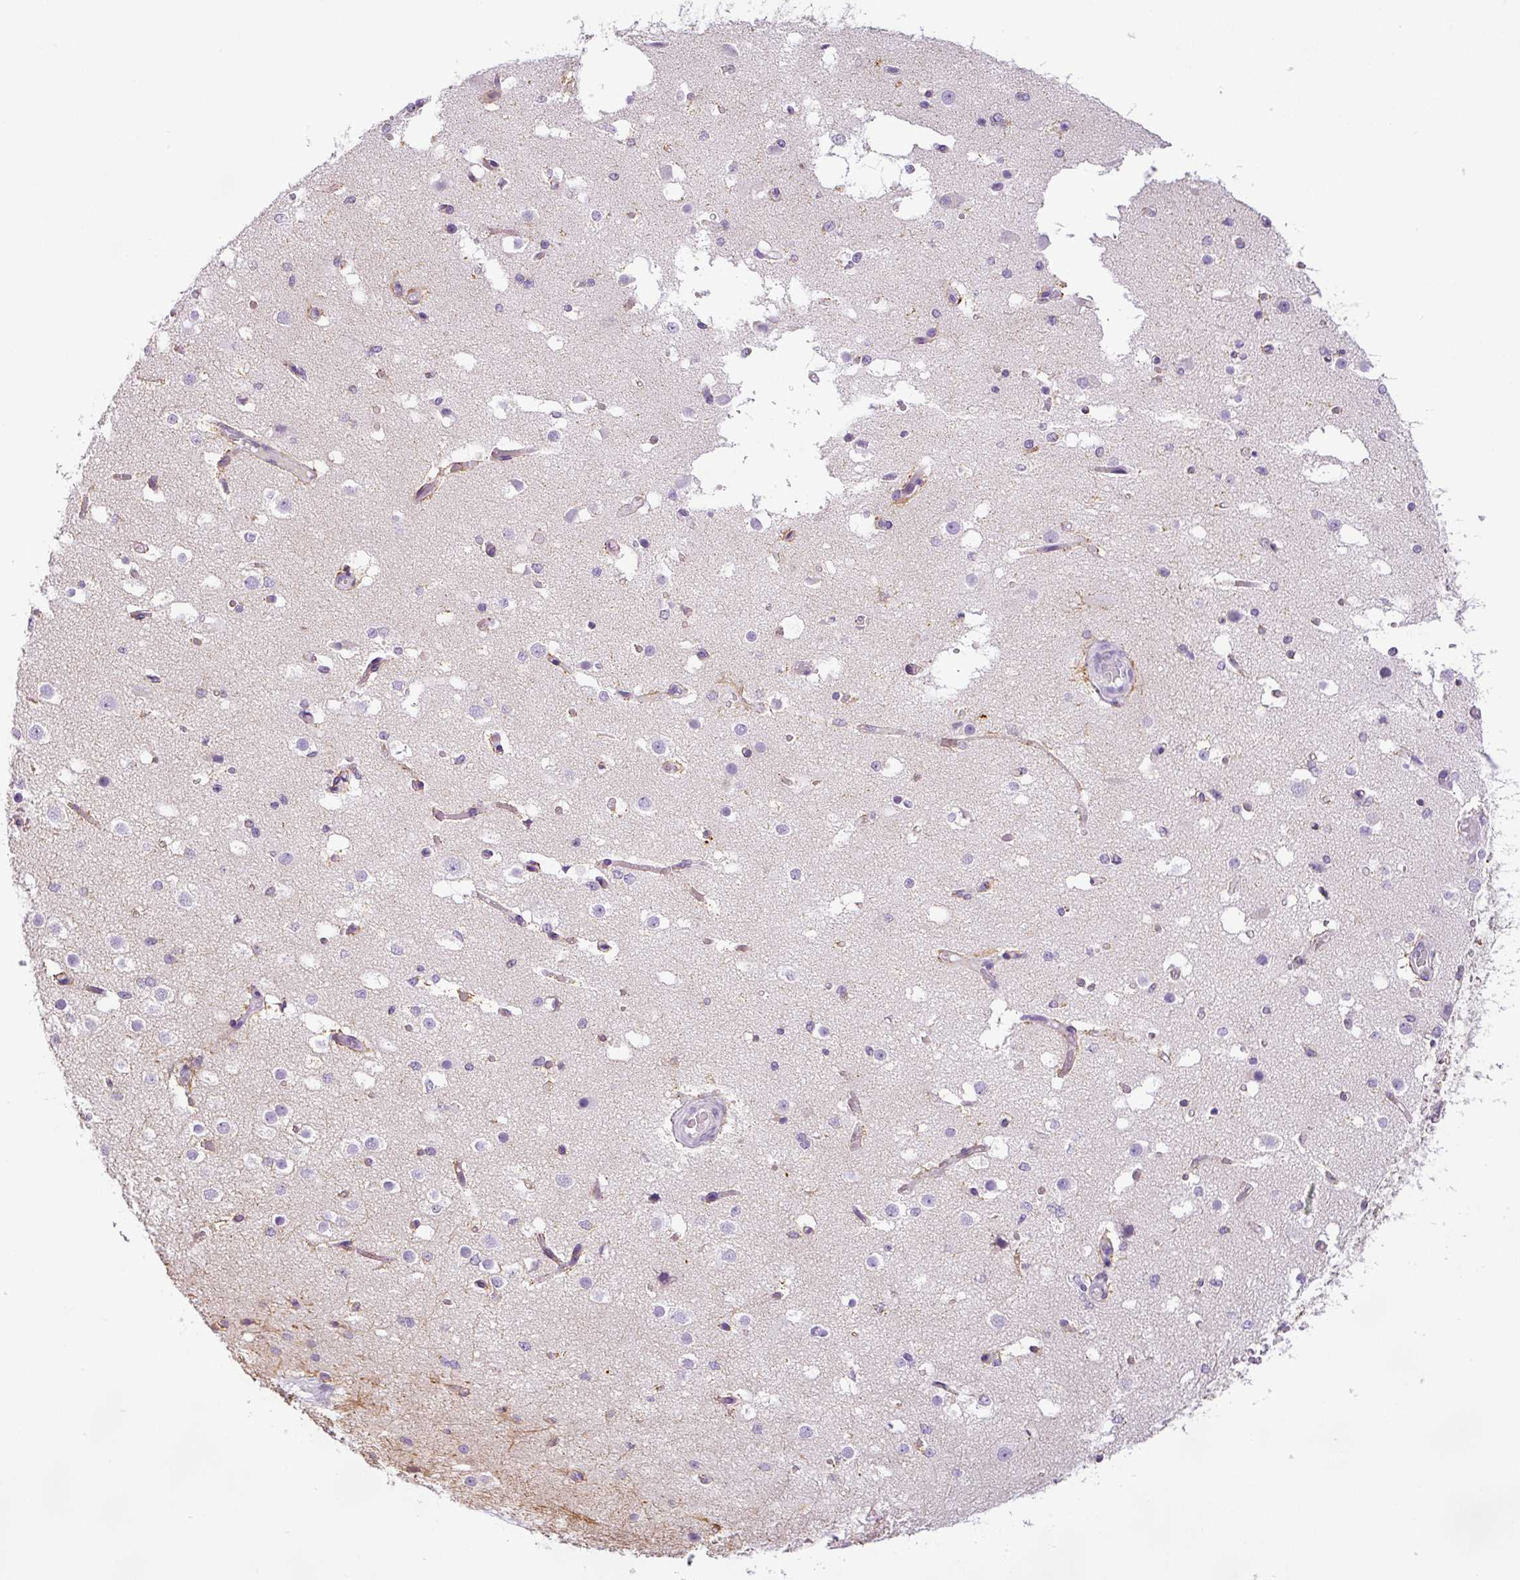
{"staining": {"intensity": "weak", "quantity": "25%-75%", "location": "cytoplasmic/membranous"}, "tissue": "cerebral cortex", "cell_type": "Endothelial cells", "image_type": "normal", "snomed": [{"axis": "morphology", "description": "Normal tissue, NOS"}, {"axis": "morphology", "description": "Inflammation, NOS"}, {"axis": "topography", "description": "Cerebral cortex"}], "caption": "A low amount of weak cytoplasmic/membranous positivity is seen in about 25%-75% of endothelial cells in normal cerebral cortex. The staining was performed using DAB (3,3'-diaminobenzidine), with brown indicating positive protein expression. Nuclei are stained blue with hematoxylin.", "gene": "HMCN2", "patient": {"sex": "male", "age": 6}}